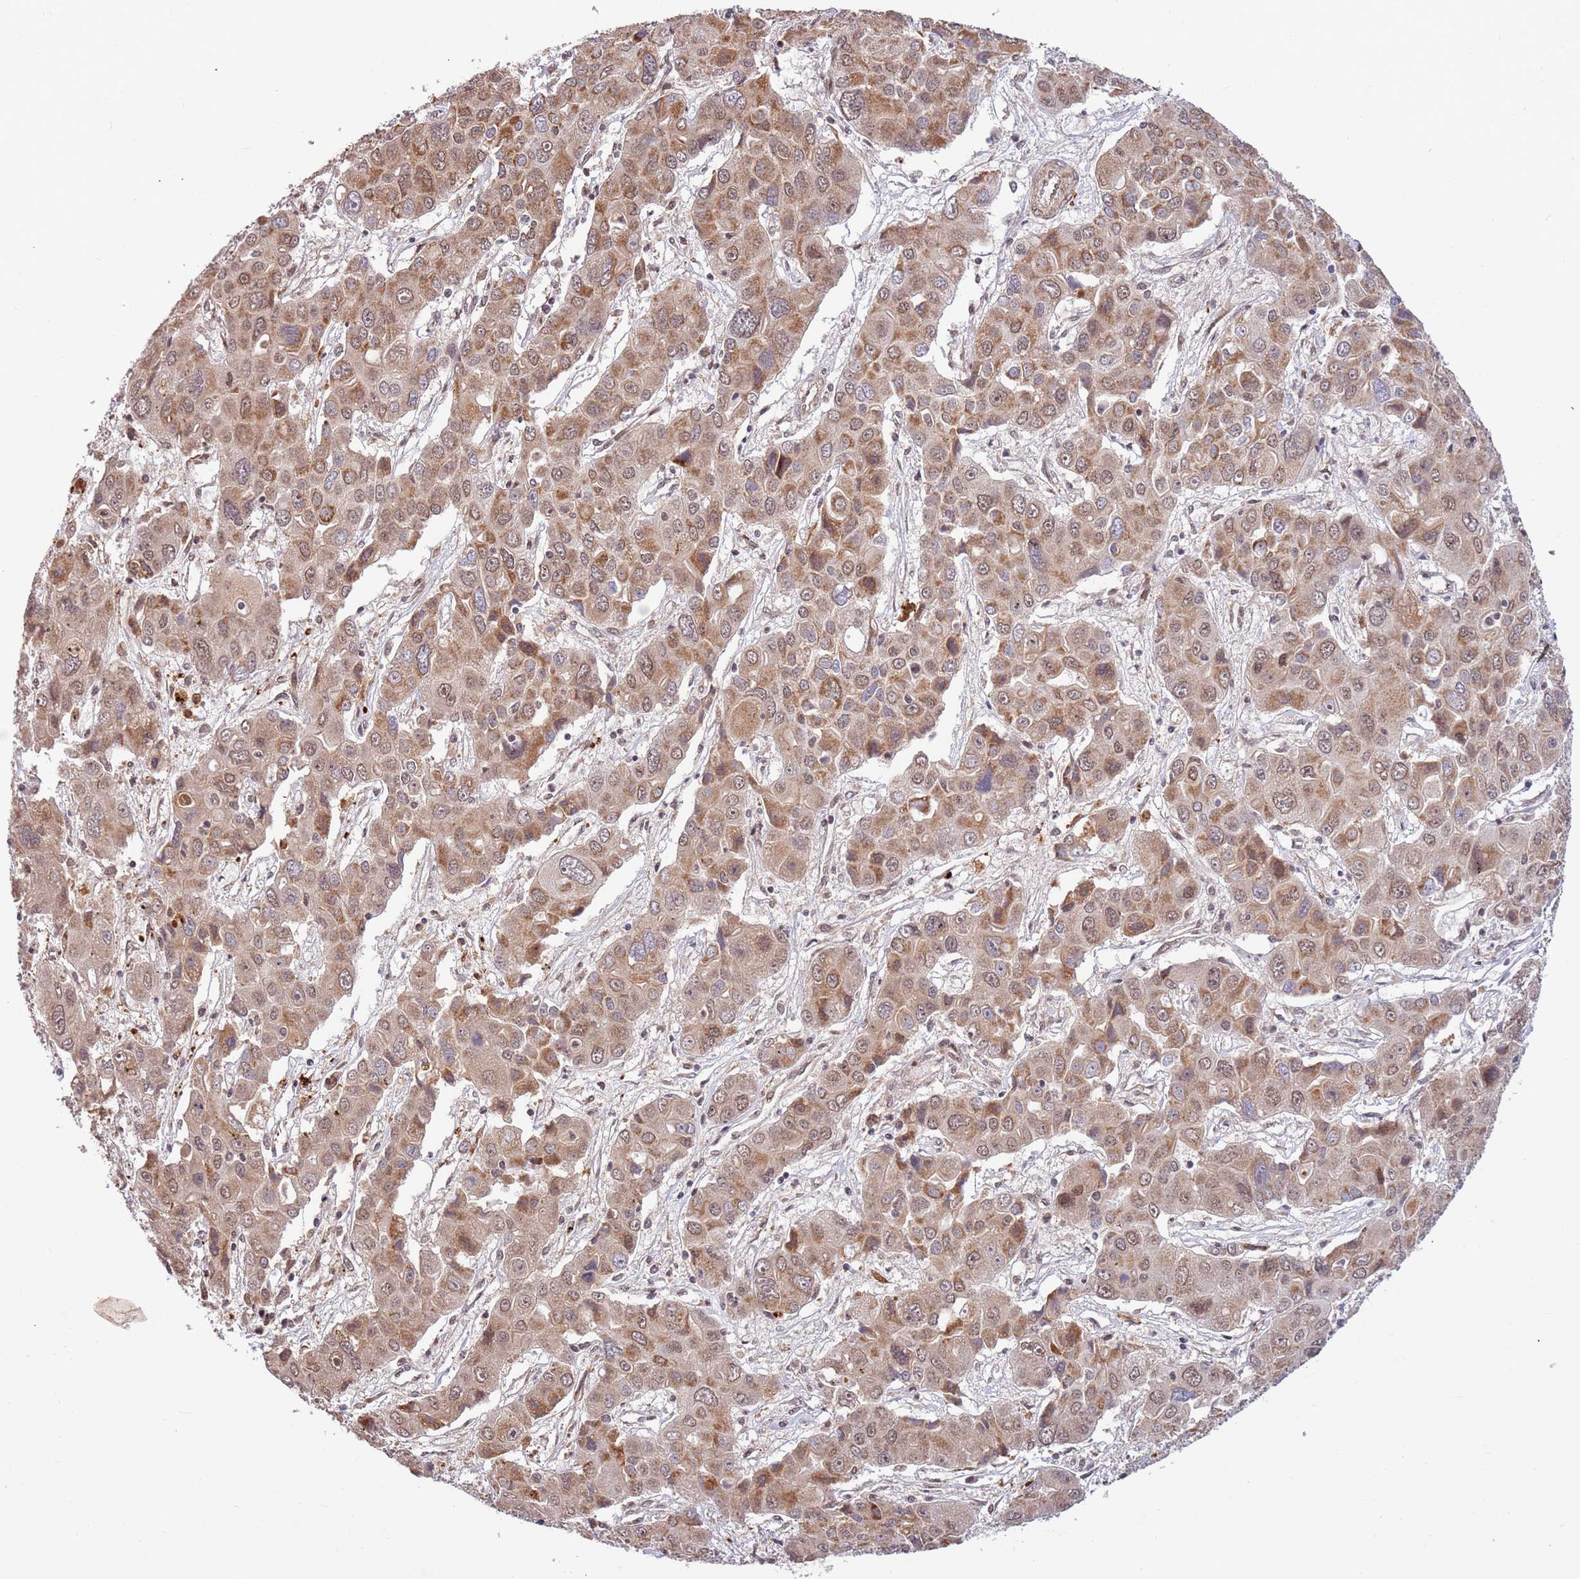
{"staining": {"intensity": "moderate", "quantity": ">75%", "location": "cytoplasmic/membranous,nuclear"}, "tissue": "liver cancer", "cell_type": "Tumor cells", "image_type": "cancer", "snomed": [{"axis": "morphology", "description": "Cholangiocarcinoma"}, {"axis": "topography", "description": "Liver"}], "caption": "The photomicrograph reveals a brown stain indicating the presence of a protein in the cytoplasmic/membranous and nuclear of tumor cells in liver cholangiocarcinoma.", "gene": "HAUS3", "patient": {"sex": "male", "age": 67}}